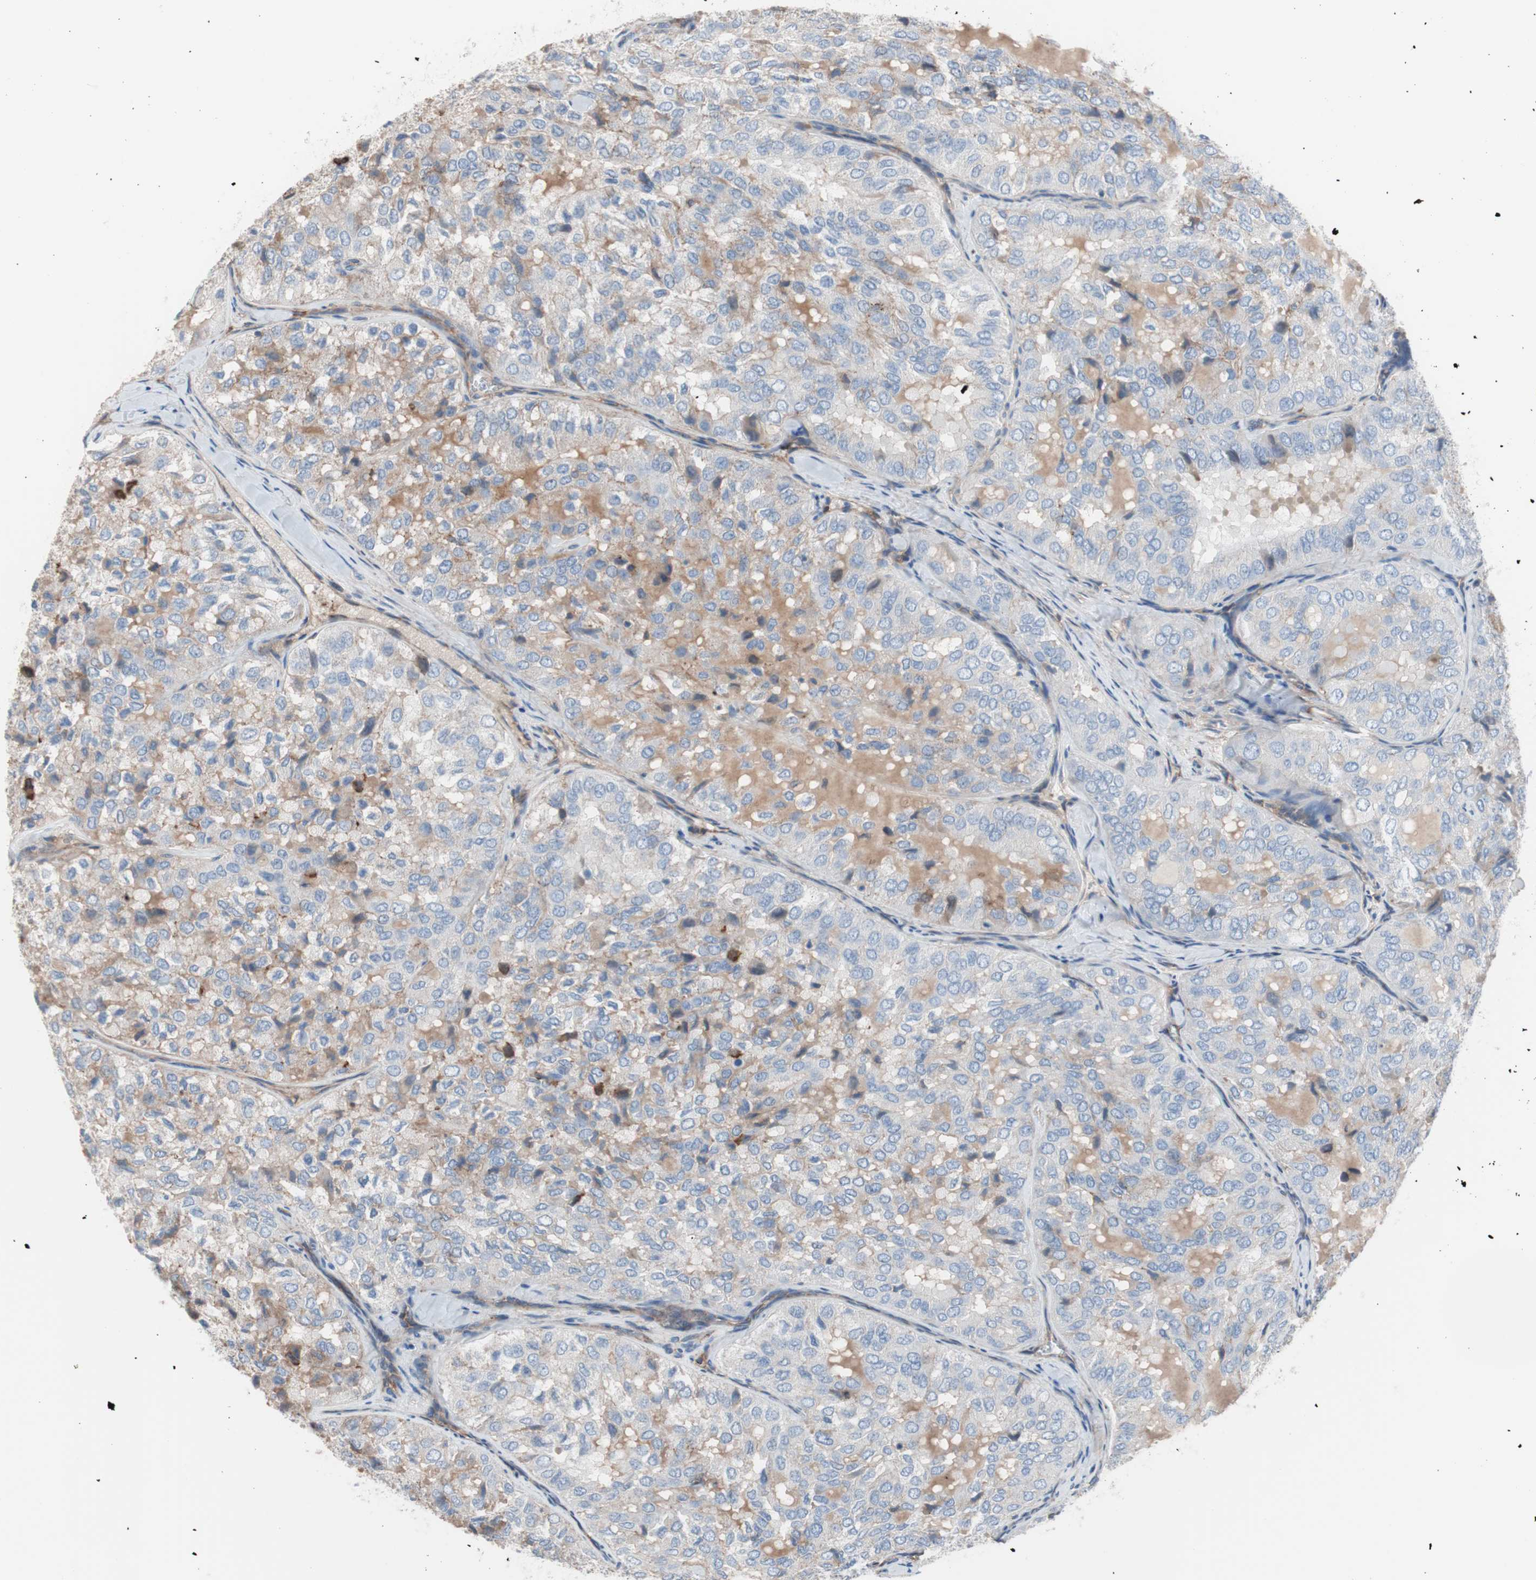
{"staining": {"intensity": "negative", "quantity": "none", "location": "none"}, "tissue": "thyroid cancer", "cell_type": "Tumor cells", "image_type": "cancer", "snomed": [{"axis": "morphology", "description": "Follicular adenoma carcinoma, NOS"}, {"axis": "topography", "description": "Thyroid gland"}], "caption": "DAB (3,3'-diaminobenzidine) immunohistochemical staining of thyroid cancer shows no significant staining in tumor cells.", "gene": "CD81", "patient": {"sex": "male", "age": 75}}